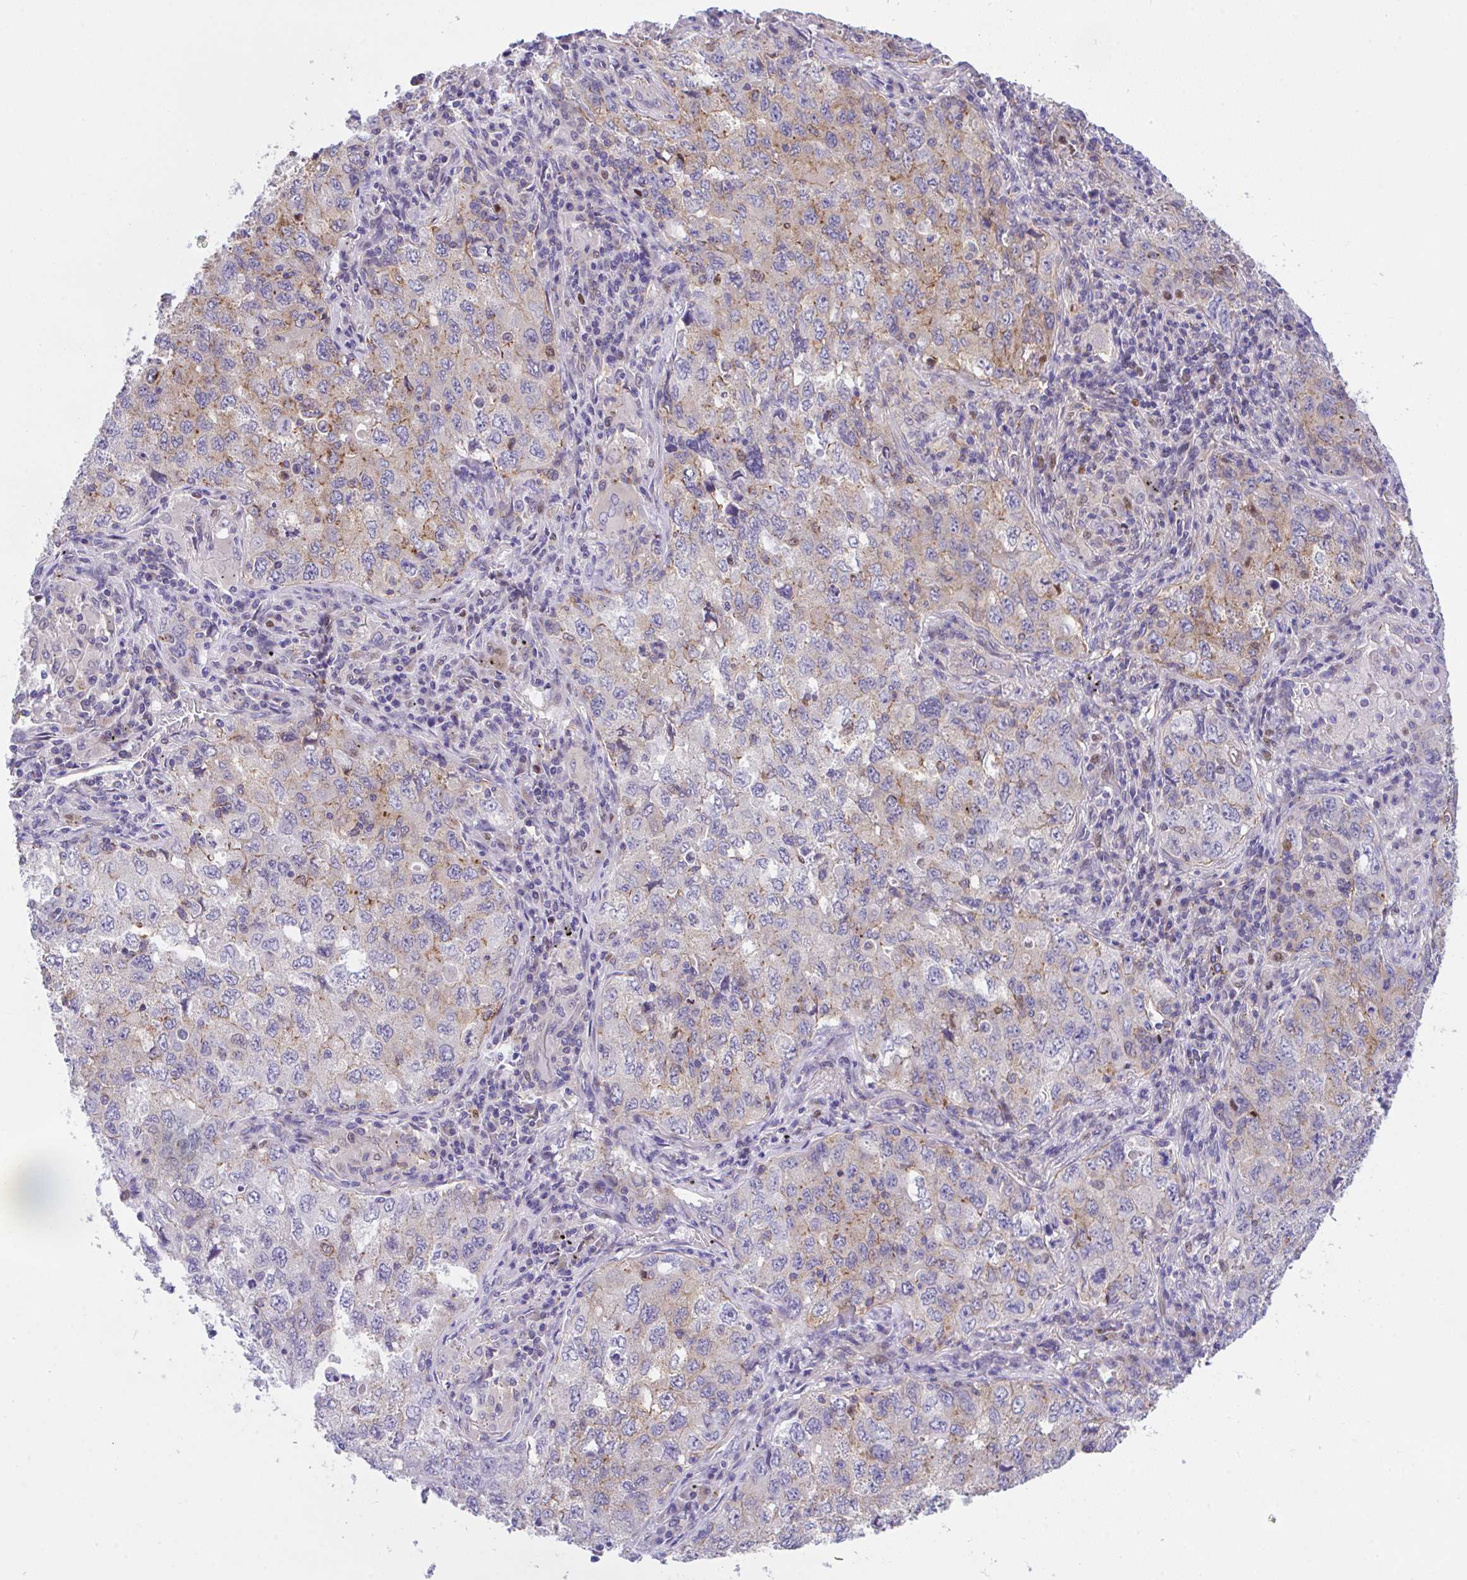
{"staining": {"intensity": "moderate", "quantity": "<25%", "location": "cytoplasmic/membranous"}, "tissue": "lung cancer", "cell_type": "Tumor cells", "image_type": "cancer", "snomed": [{"axis": "morphology", "description": "Adenocarcinoma, NOS"}, {"axis": "topography", "description": "Lung"}], "caption": "Immunohistochemical staining of lung cancer demonstrates low levels of moderate cytoplasmic/membranous protein staining in approximately <25% of tumor cells.", "gene": "ZBED3", "patient": {"sex": "female", "age": 57}}